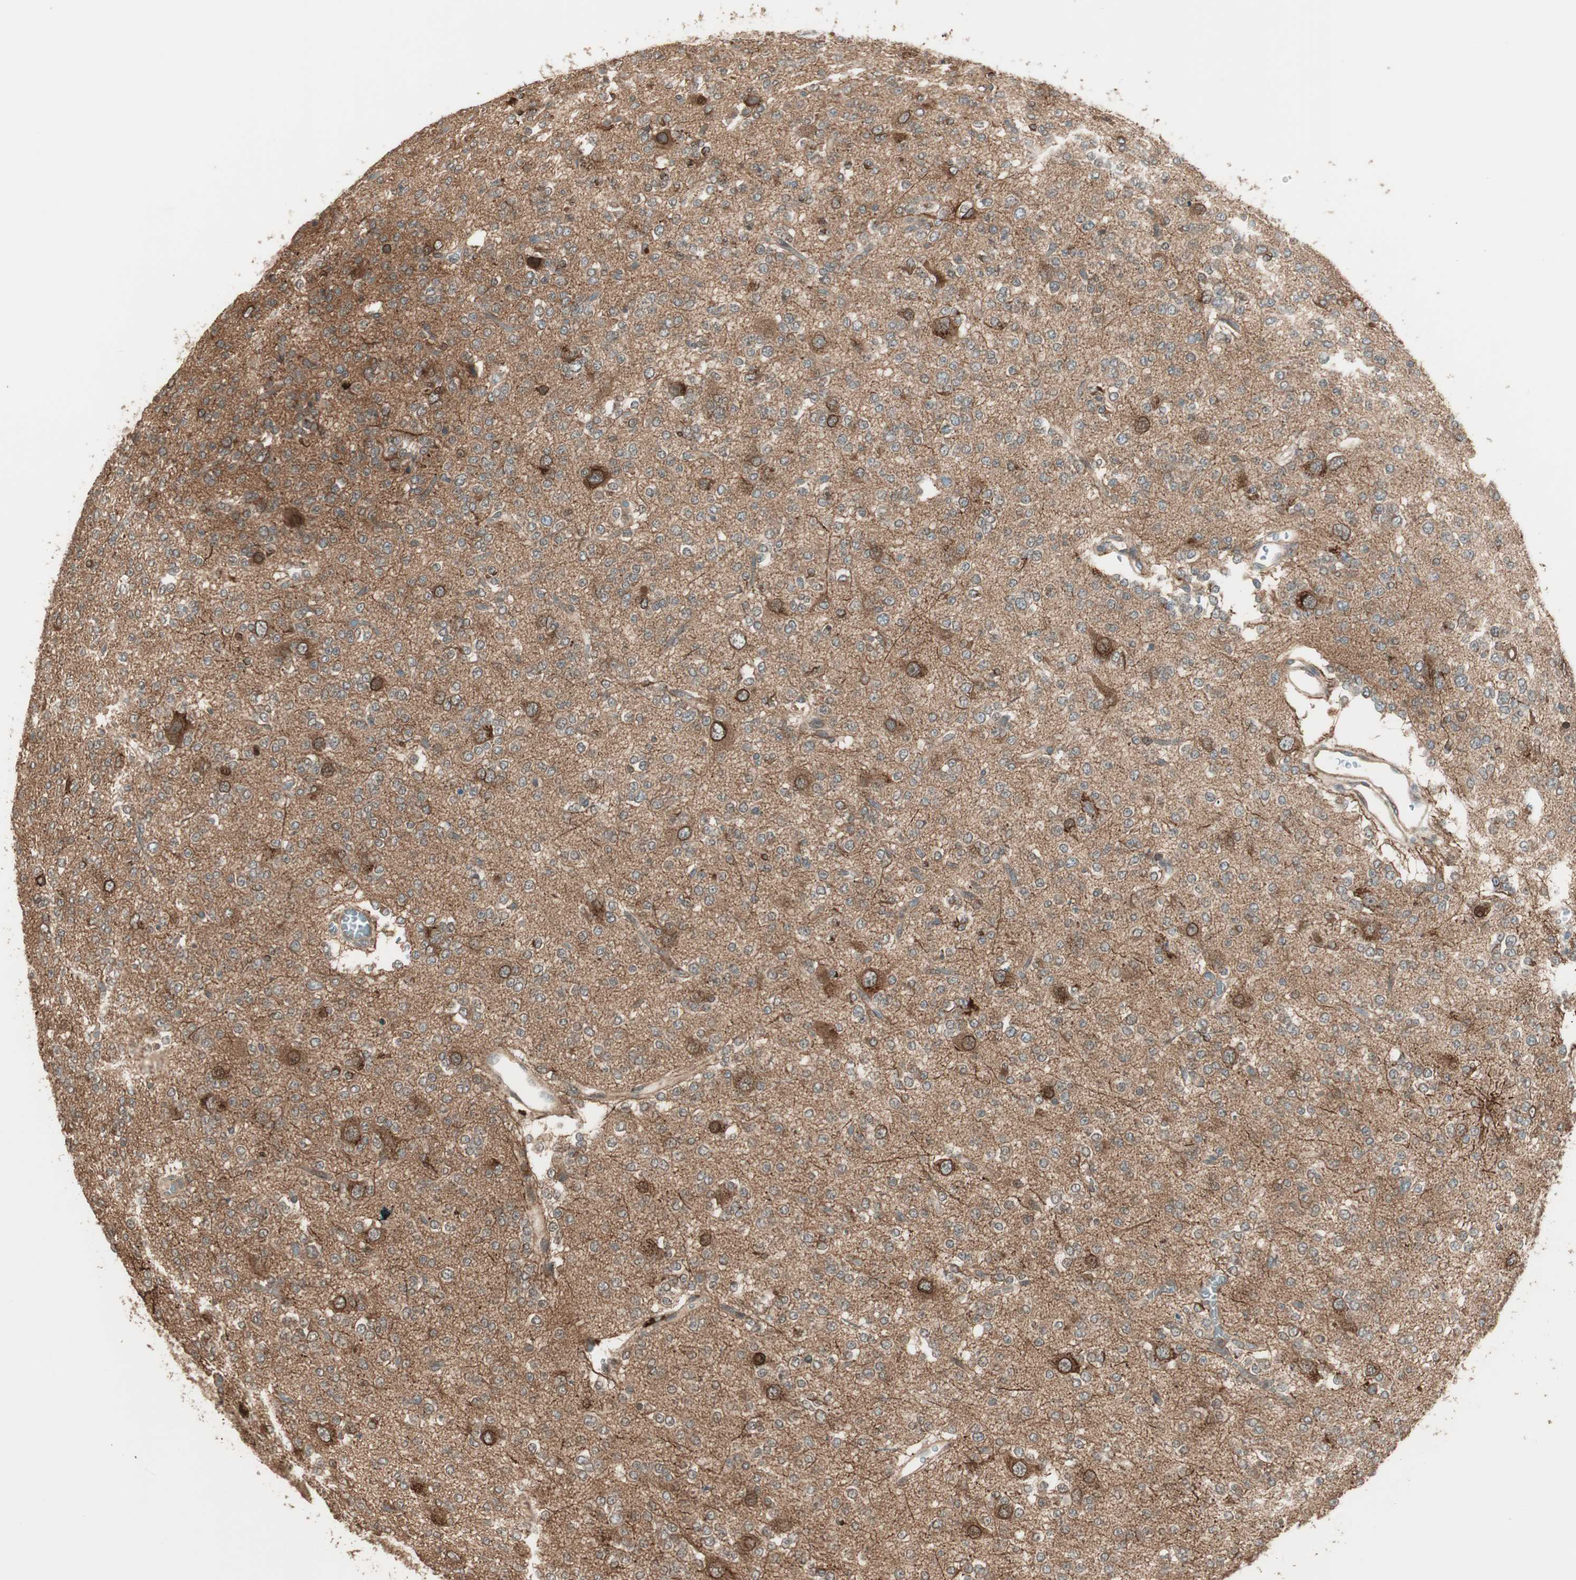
{"staining": {"intensity": "moderate", "quantity": ">75%", "location": "cytoplasmic/membranous"}, "tissue": "glioma", "cell_type": "Tumor cells", "image_type": "cancer", "snomed": [{"axis": "morphology", "description": "Glioma, malignant, Low grade"}, {"axis": "topography", "description": "Brain"}], "caption": "There is medium levels of moderate cytoplasmic/membranous staining in tumor cells of glioma, as demonstrated by immunohistochemical staining (brown color).", "gene": "CNOT4", "patient": {"sex": "male", "age": 38}}